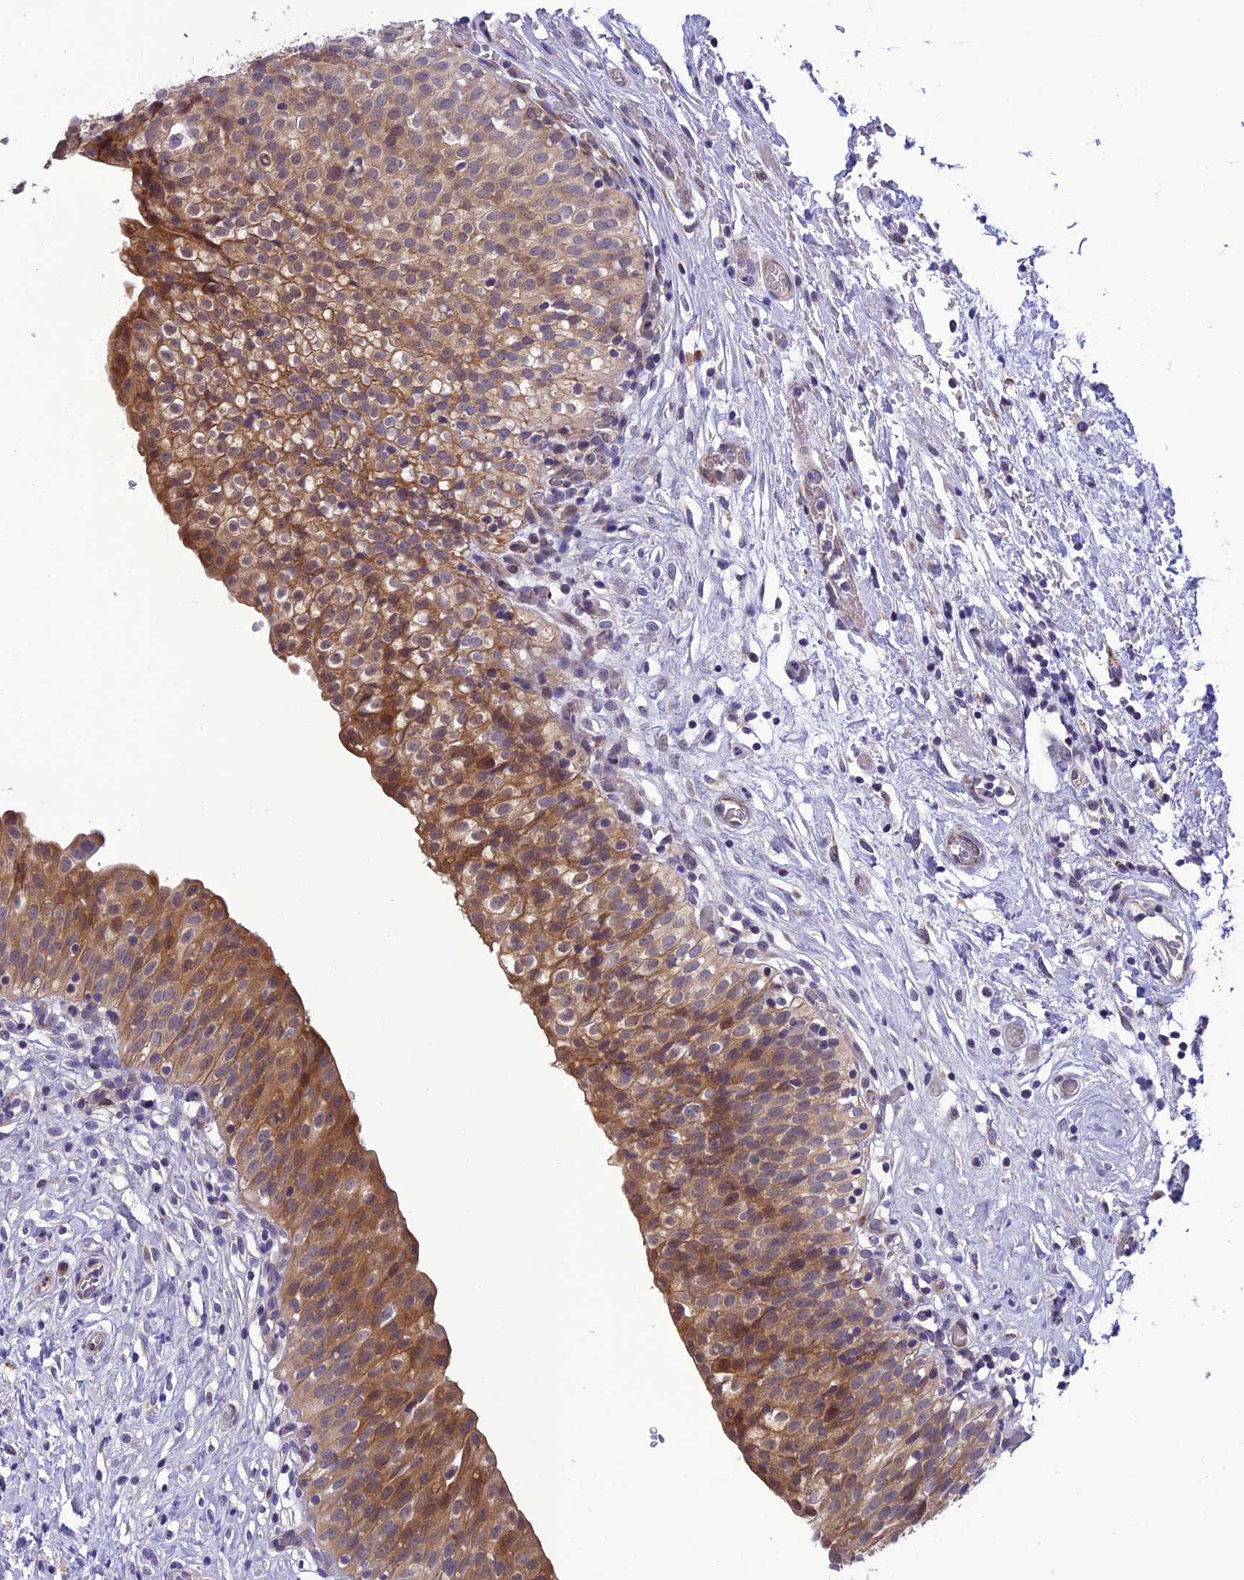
{"staining": {"intensity": "moderate", "quantity": ">75%", "location": "cytoplasmic/membranous"}, "tissue": "urinary bladder", "cell_type": "Urothelial cells", "image_type": "normal", "snomed": [{"axis": "morphology", "description": "Normal tissue, NOS"}, {"axis": "topography", "description": "Urinary bladder"}], "caption": "Urothelial cells display moderate cytoplasmic/membranous expression in about >75% of cells in unremarkable urinary bladder.", "gene": "PSMF1", "patient": {"sex": "male", "age": 55}}